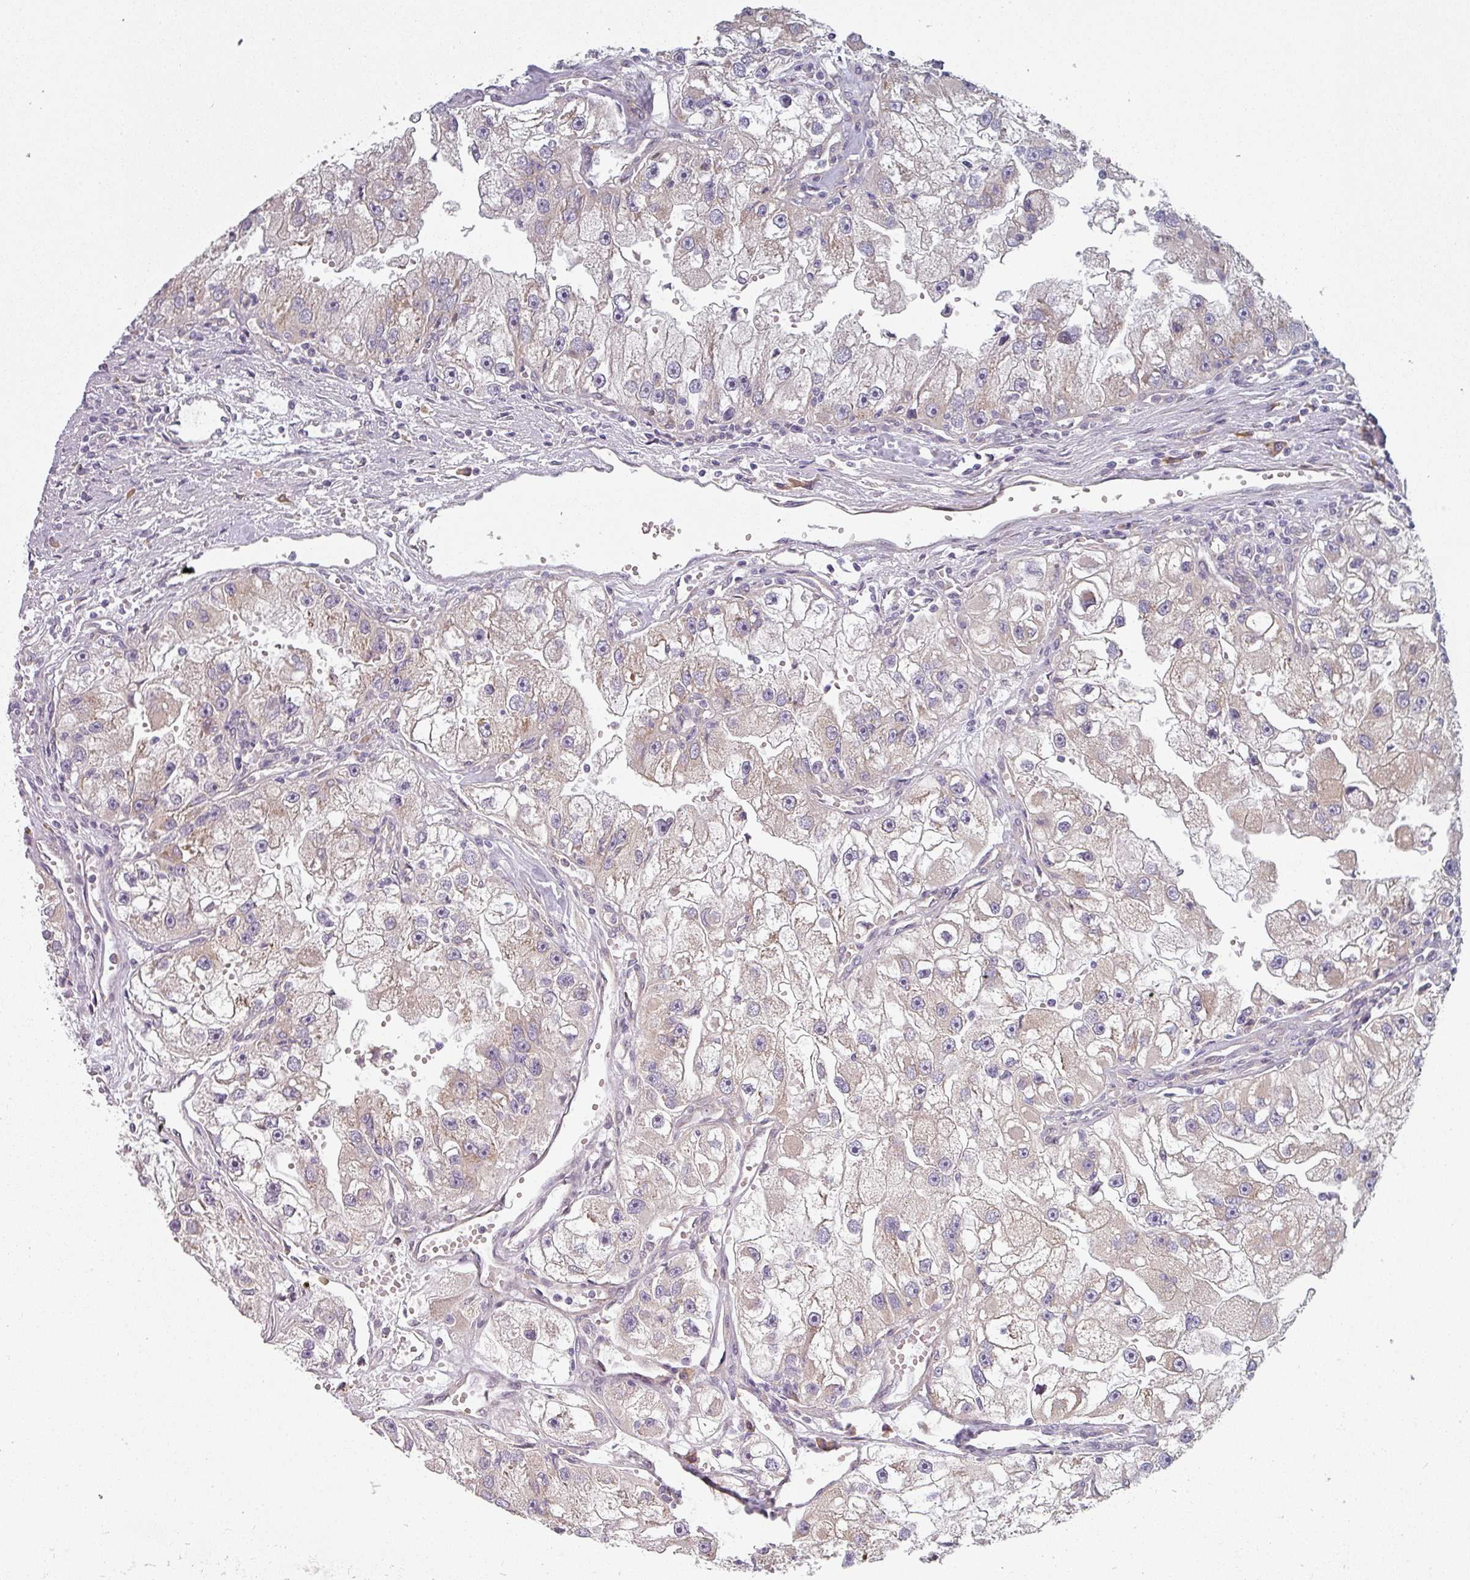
{"staining": {"intensity": "weak", "quantity": "<25%", "location": "cytoplasmic/membranous"}, "tissue": "renal cancer", "cell_type": "Tumor cells", "image_type": "cancer", "snomed": [{"axis": "morphology", "description": "Adenocarcinoma, NOS"}, {"axis": "topography", "description": "Kidney"}], "caption": "Immunohistochemistry (IHC) of renal adenocarcinoma reveals no expression in tumor cells. Brightfield microscopy of IHC stained with DAB (3,3'-diaminobenzidine) (brown) and hematoxylin (blue), captured at high magnification.", "gene": "TAPT1", "patient": {"sex": "male", "age": 63}}